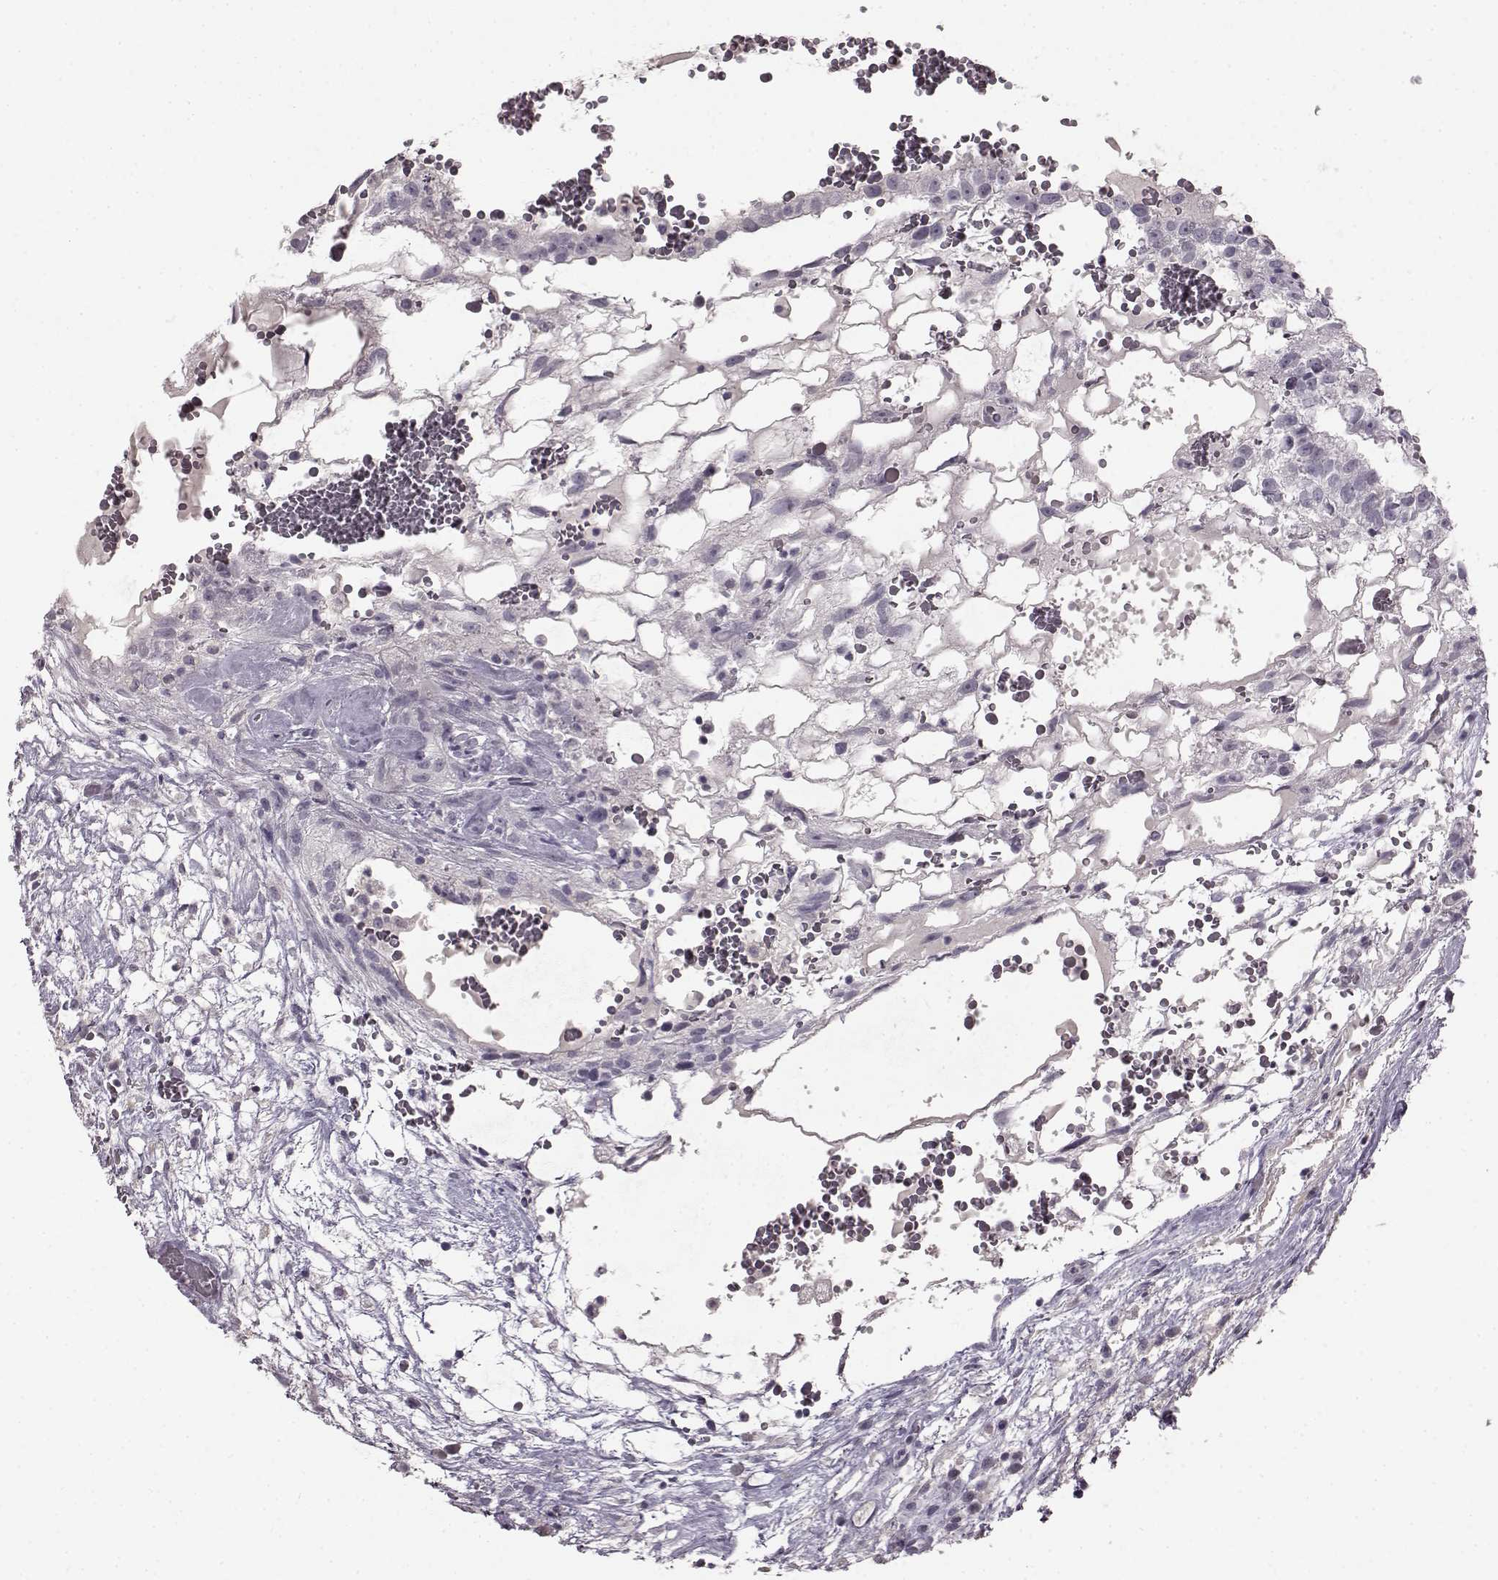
{"staining": {"intensity": "negative", "quantity": "none", "location": "none"}, "tissue": "testis cancer", "cell_type": "Tumor cells", "image_type": "cancer", "snomed": [{"axis": "morphology", "description": "Normal tissue, NOS"}, {"axis": "morphology", "description": "Carcinoma, Embryonal, NOS"}, {"axis": "topography", "description": "Testis"}], "caption": "Immunohistochemistry (IHC) photomicrograph of human embryonal carcinoma (testis) stained for a protein (brown), which demonstrates no expression in tumor cells.", "gene": "LHB", "patient": {"sex": "male", "age": 32}}